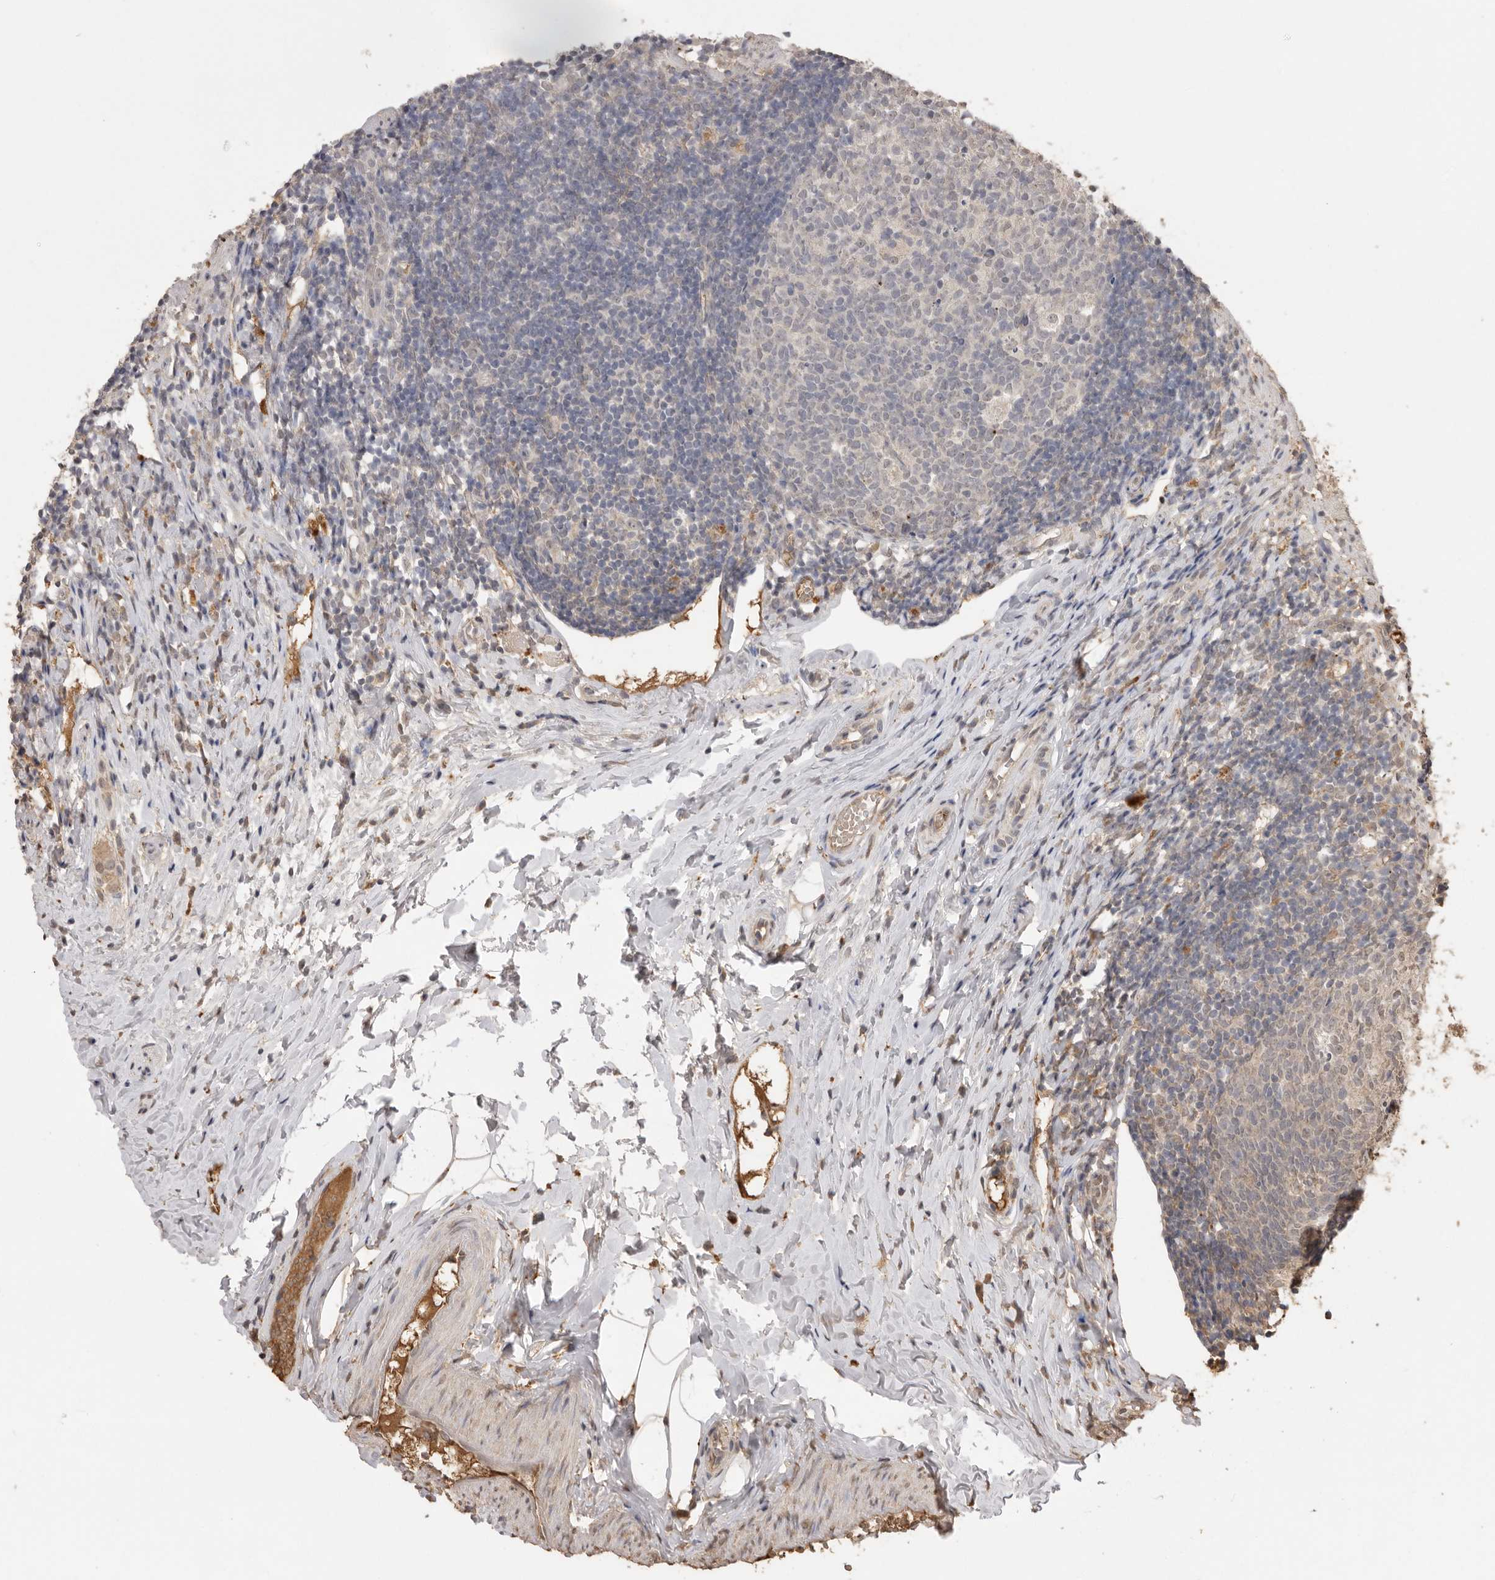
{"staining": {"intensity": "negative", "quantity": "none", "location": "none"}, "tissue": "appendix", "cell_type": "Lymphoid tissue", "image_type": "normal", "snomed": [{"axis": "morphology", "description": "Normal tissue, NOS"}, {"axis": "topography", "description": "Appendix"}], "caption": "IHC photomicrograph of unremarkable human appendix stained for a protein (brown), which shows no staining in lymphoid tissue.", "gene": "JAG2", "patient": {"sex": "female", "age": 20}}